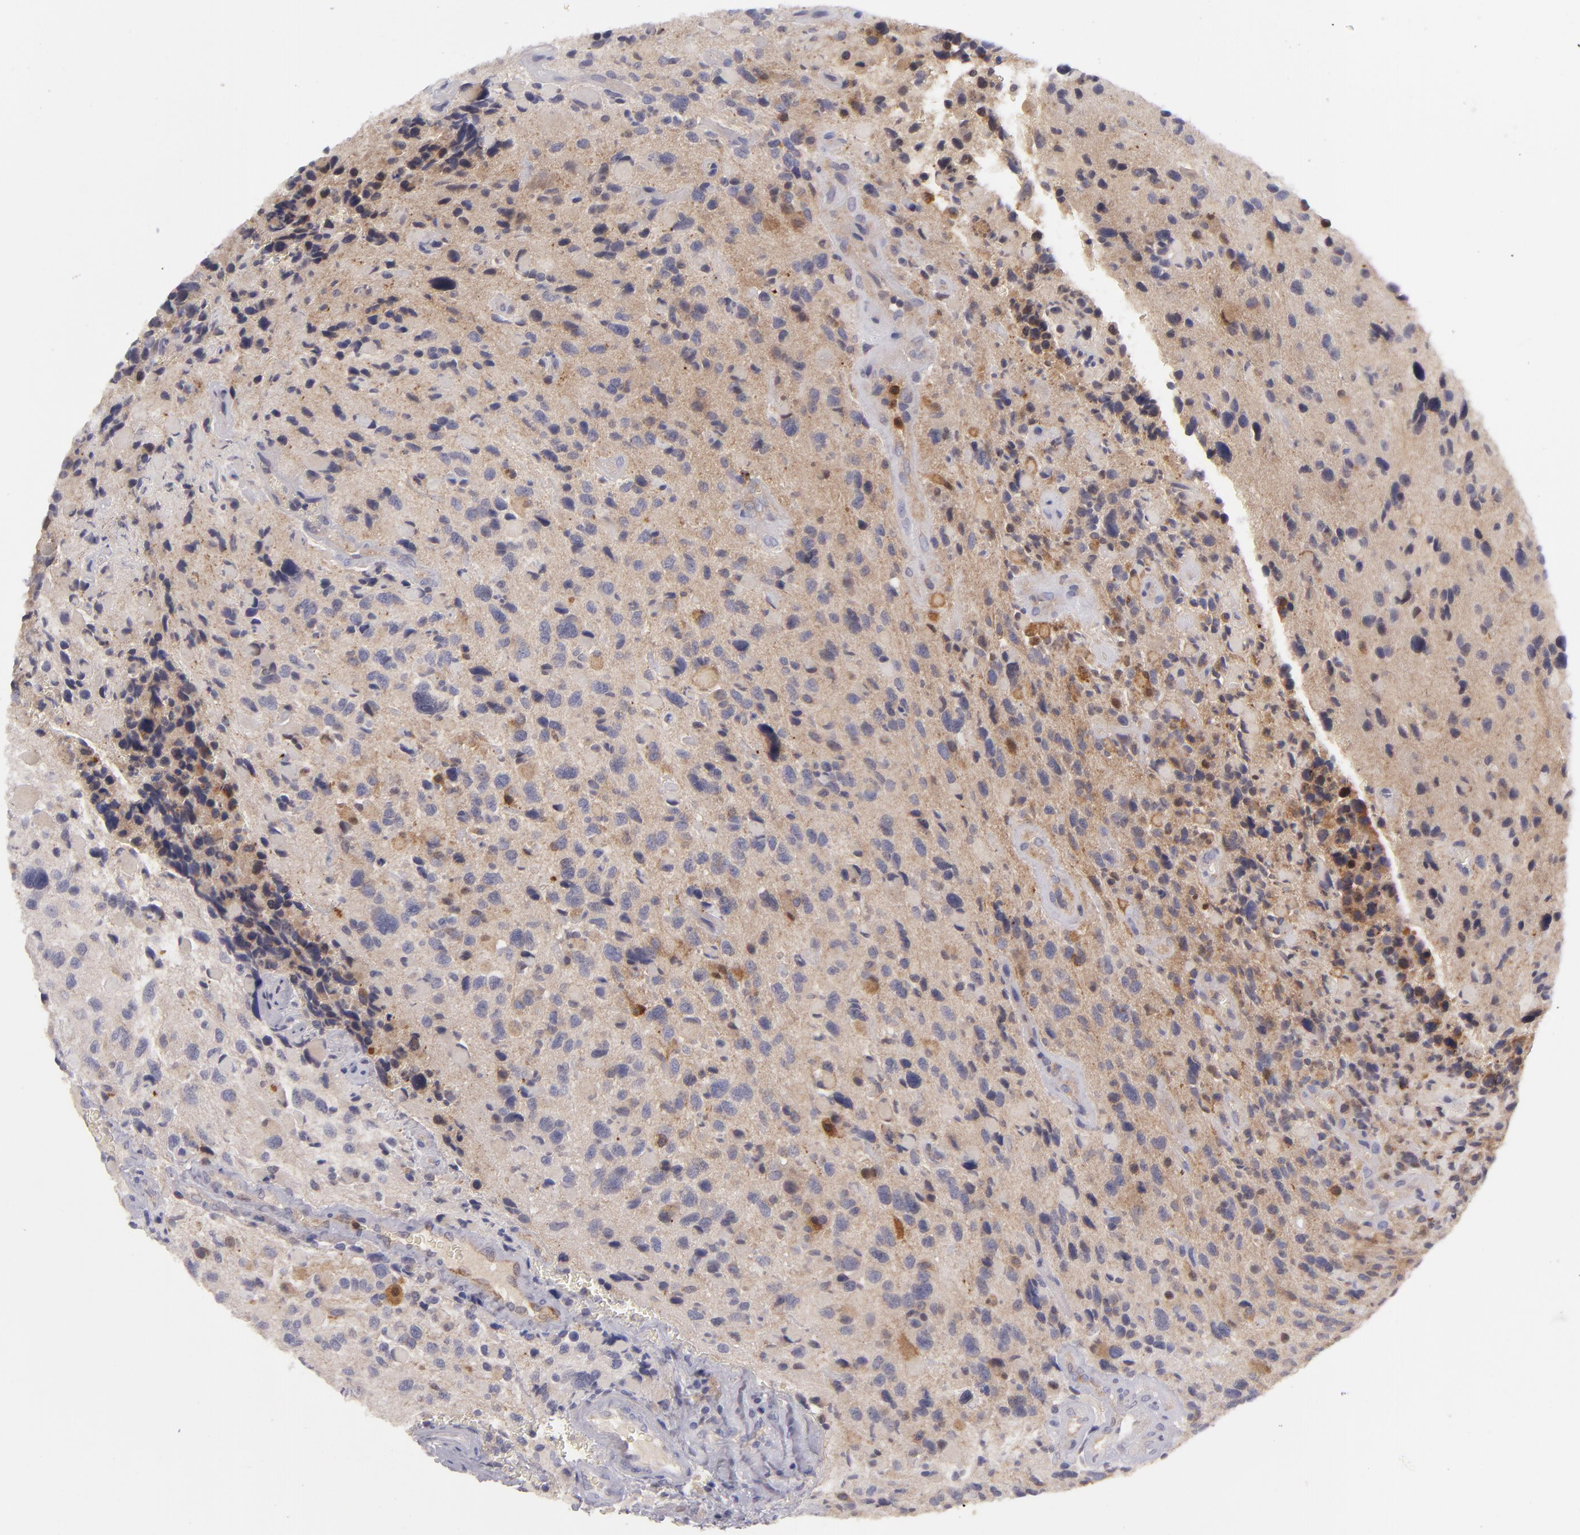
{"staining": {"intensity": "moderate", "quantity": ">75%", "location": "cytoplasmic/membranous"}, "tissue": "glioma", "cell_type": "Tumor cells", "image_type": "cancer", "snomed": [{"axis": "morphology", "description": "Glioma, malignant, High grade"}, {"axis": "topography", "description": "Brain"}], "caption": "Moderate cytoplasmic/membranous positivity for a protein is present in about >75% of tumor cells of malignant high-grade glioma using IHC.", "gene": "MMP10", "patient": {"sex": "female", "age": 37}}